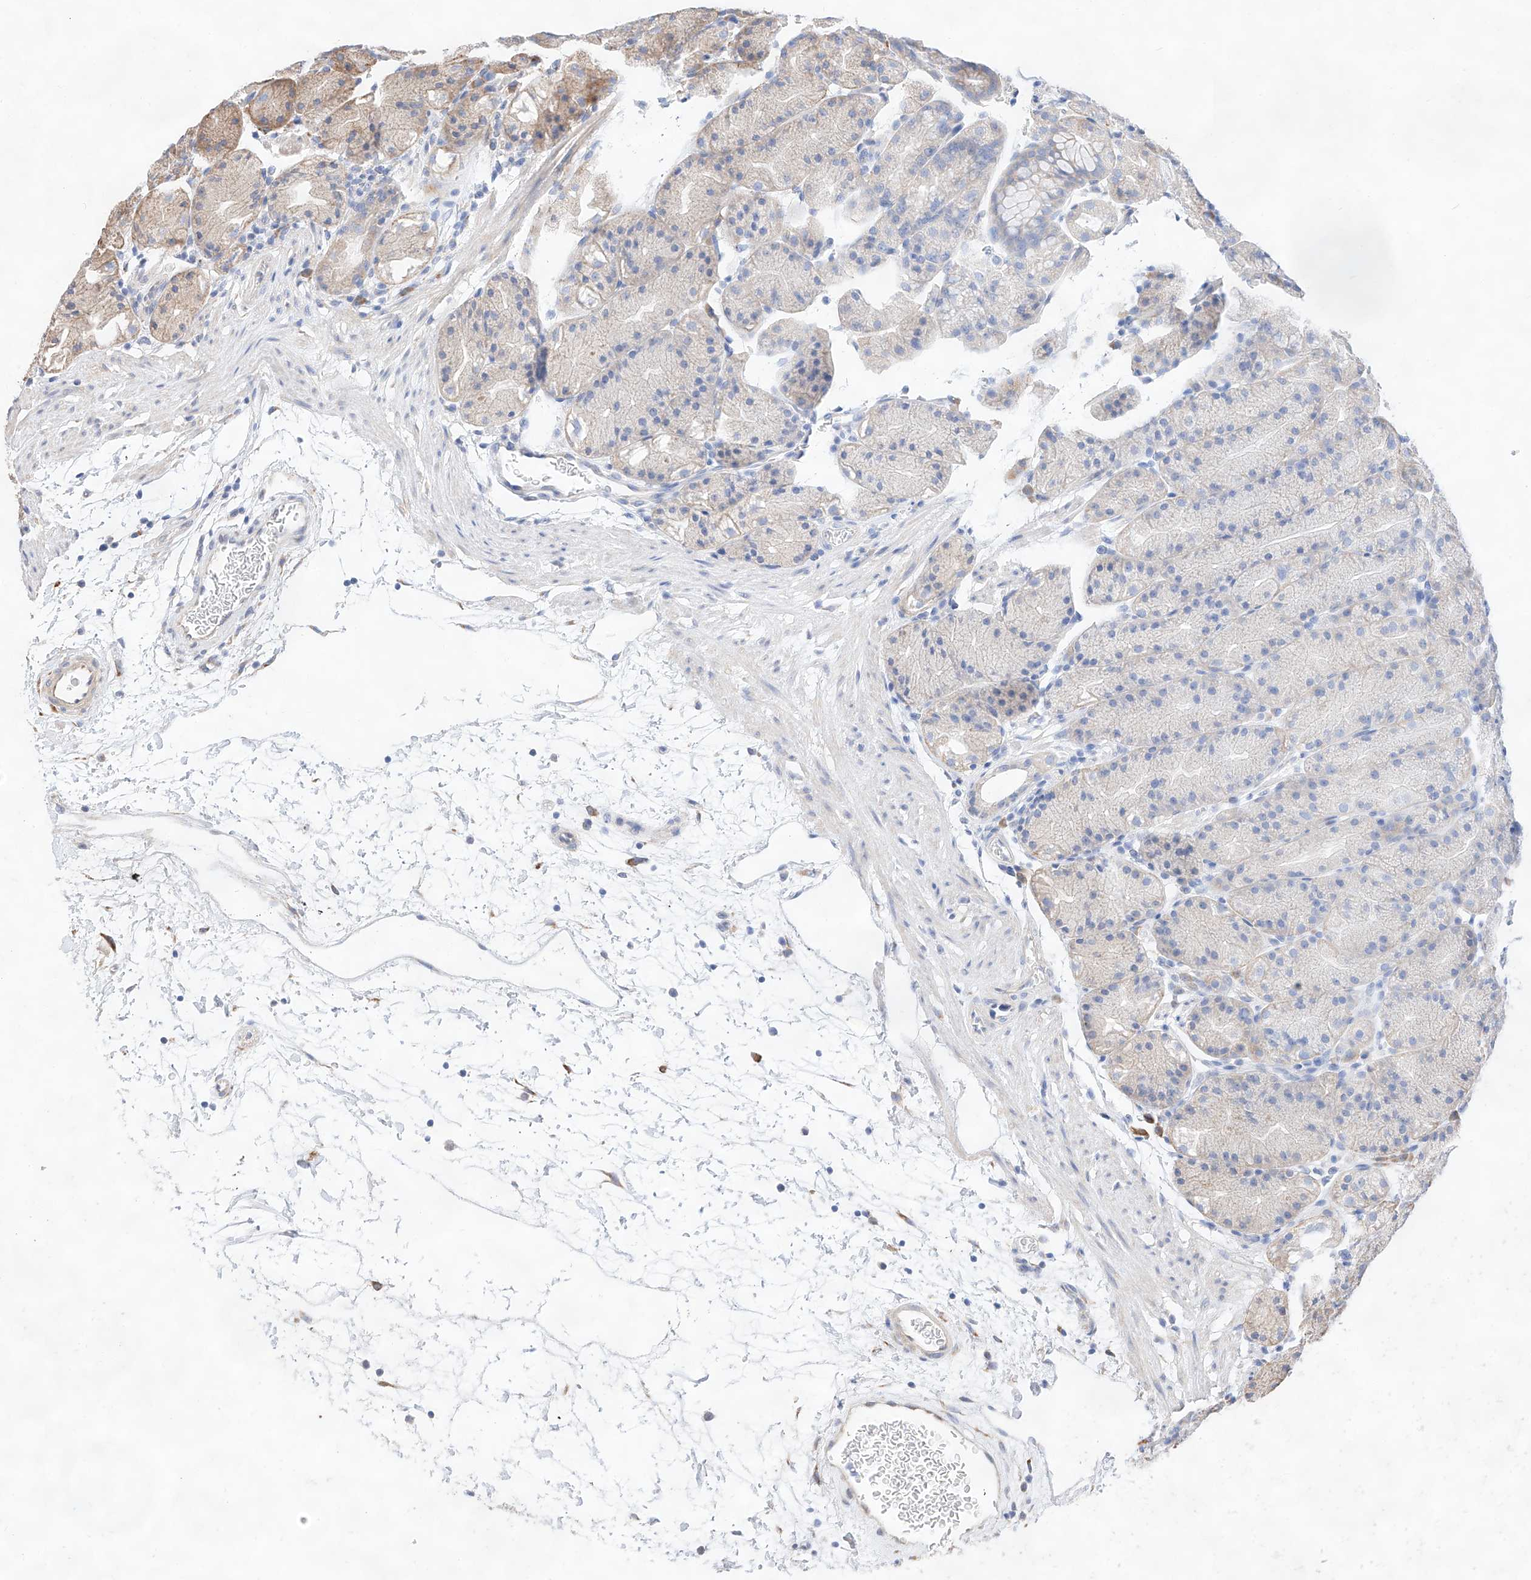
{"staining": {"intensity": "weak", "quantity": "<25%", "location": "cytoplasmic/membranous"}, "tissue": "stomach", "cell_type": "Glandular cells", "image_type": "normal", "snomed": [{"axis": "morphology", "description": "Normal tissue, NOS"}, {"axis": "topography", "description": "Stomach, upper"}], "caption": "Immunohistochemistry histopathology image of unremarkable stomach: stomach stained with DAB (3,3'-diaminobenzidine) reveals no significant protein expression in glandular cells.", "gene": "ATP9B", "patient": {"sex": "male", "age": 48}}